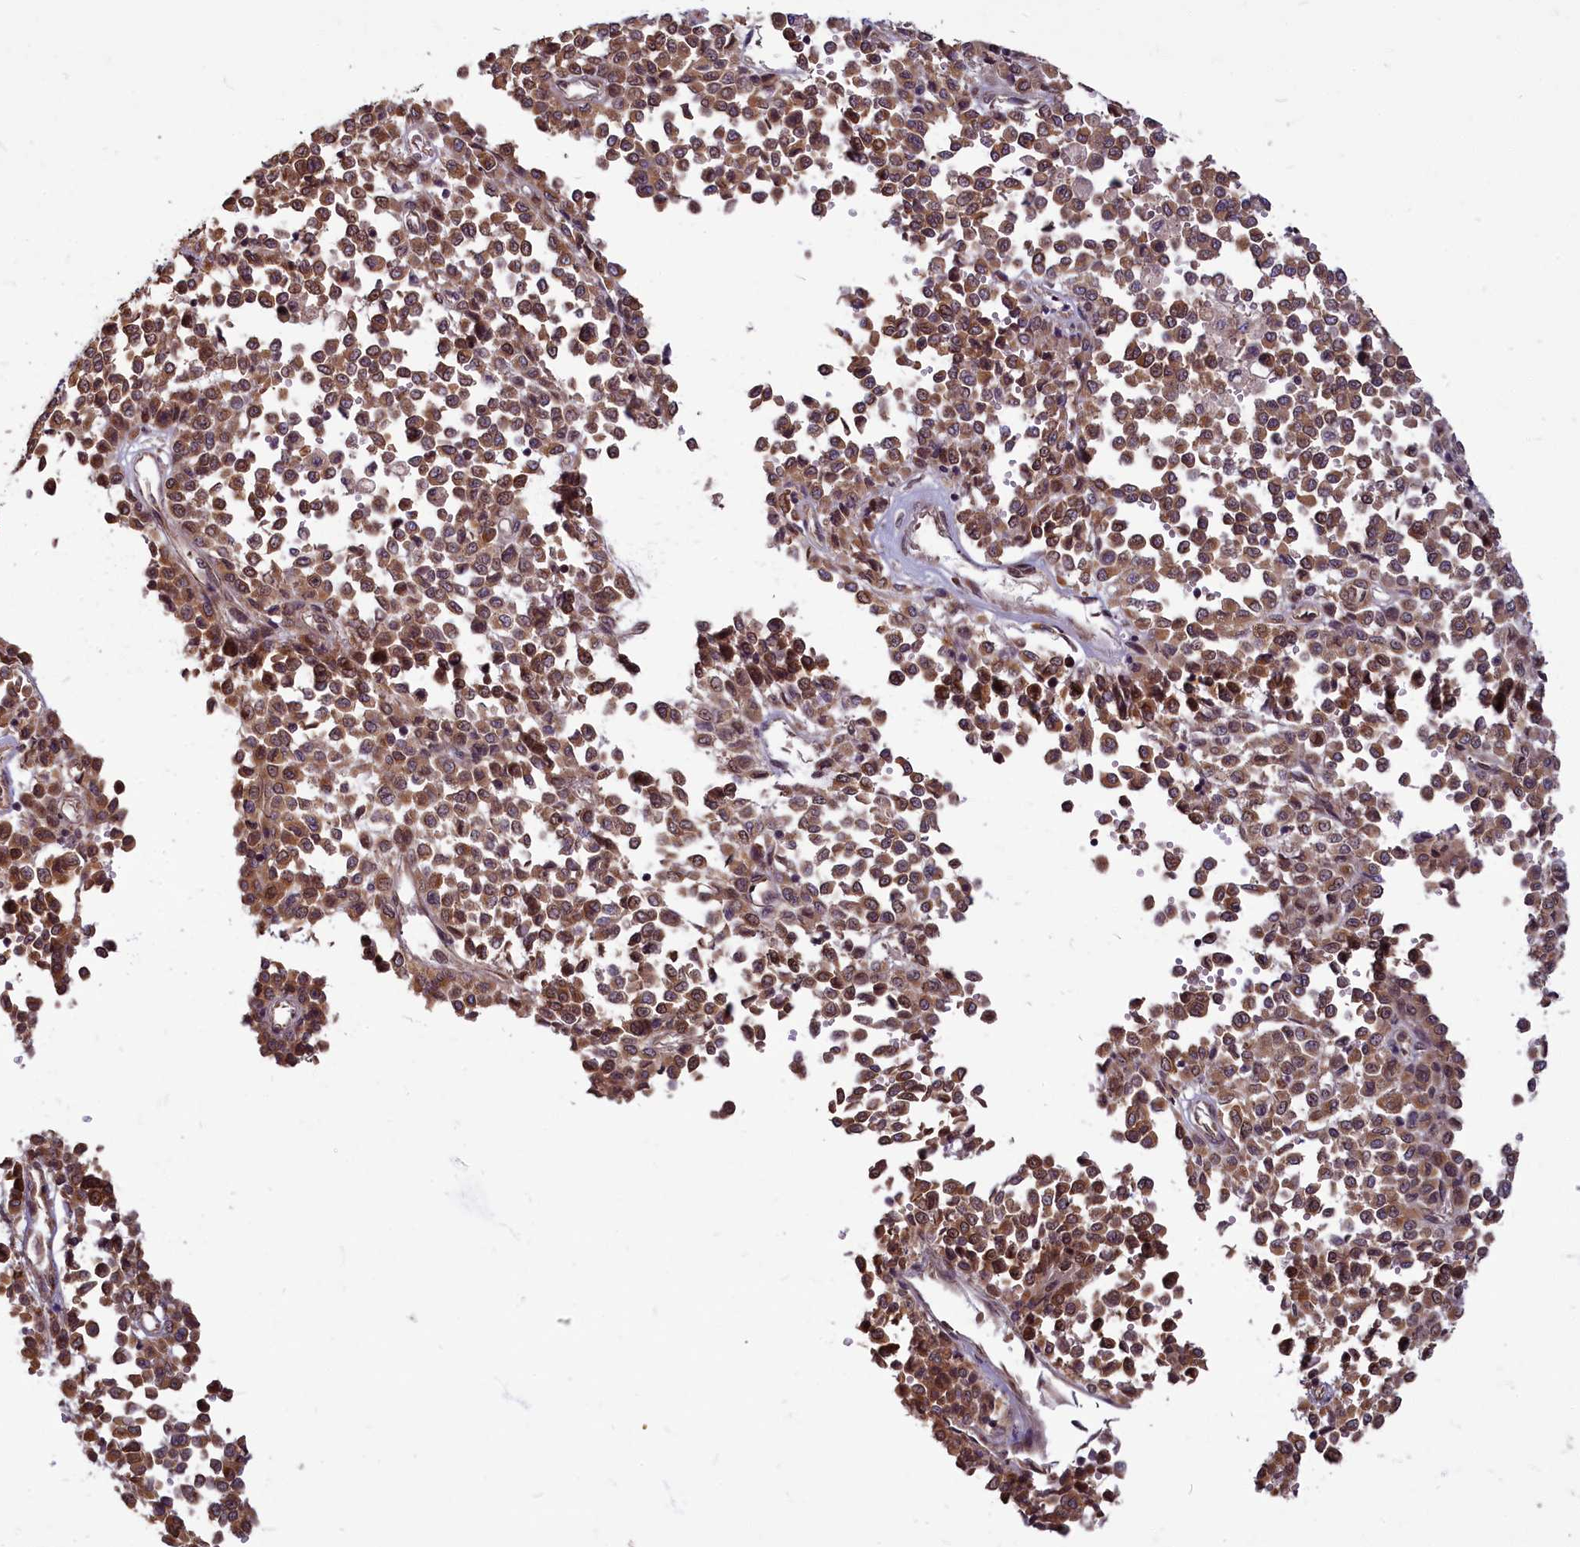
{"staining": {"intensity": "moderate", "quantity": ">75%", "location": "cytoplasmic/membranous,nuclear"}, "tissue": "melanoma", "cell_type": "Tumor cells", "image_type": "cancer", "snomed": [{"axis": "morphology", "description": "Malignant melanoma, Metastatic site"}, {"axis": "topography", "description": "Pancreas"}], "caption": "The photomicrograph displays staining of melanoma, revealing moderate cytoplasmic/membranous and nuclear protein staining (brown color) within tumor cells. The protein of interest is shown in brown color, while the nuclei are stained blue.", "gene": "MYCBP", "patient": {"sex": "female", "age": 30}}